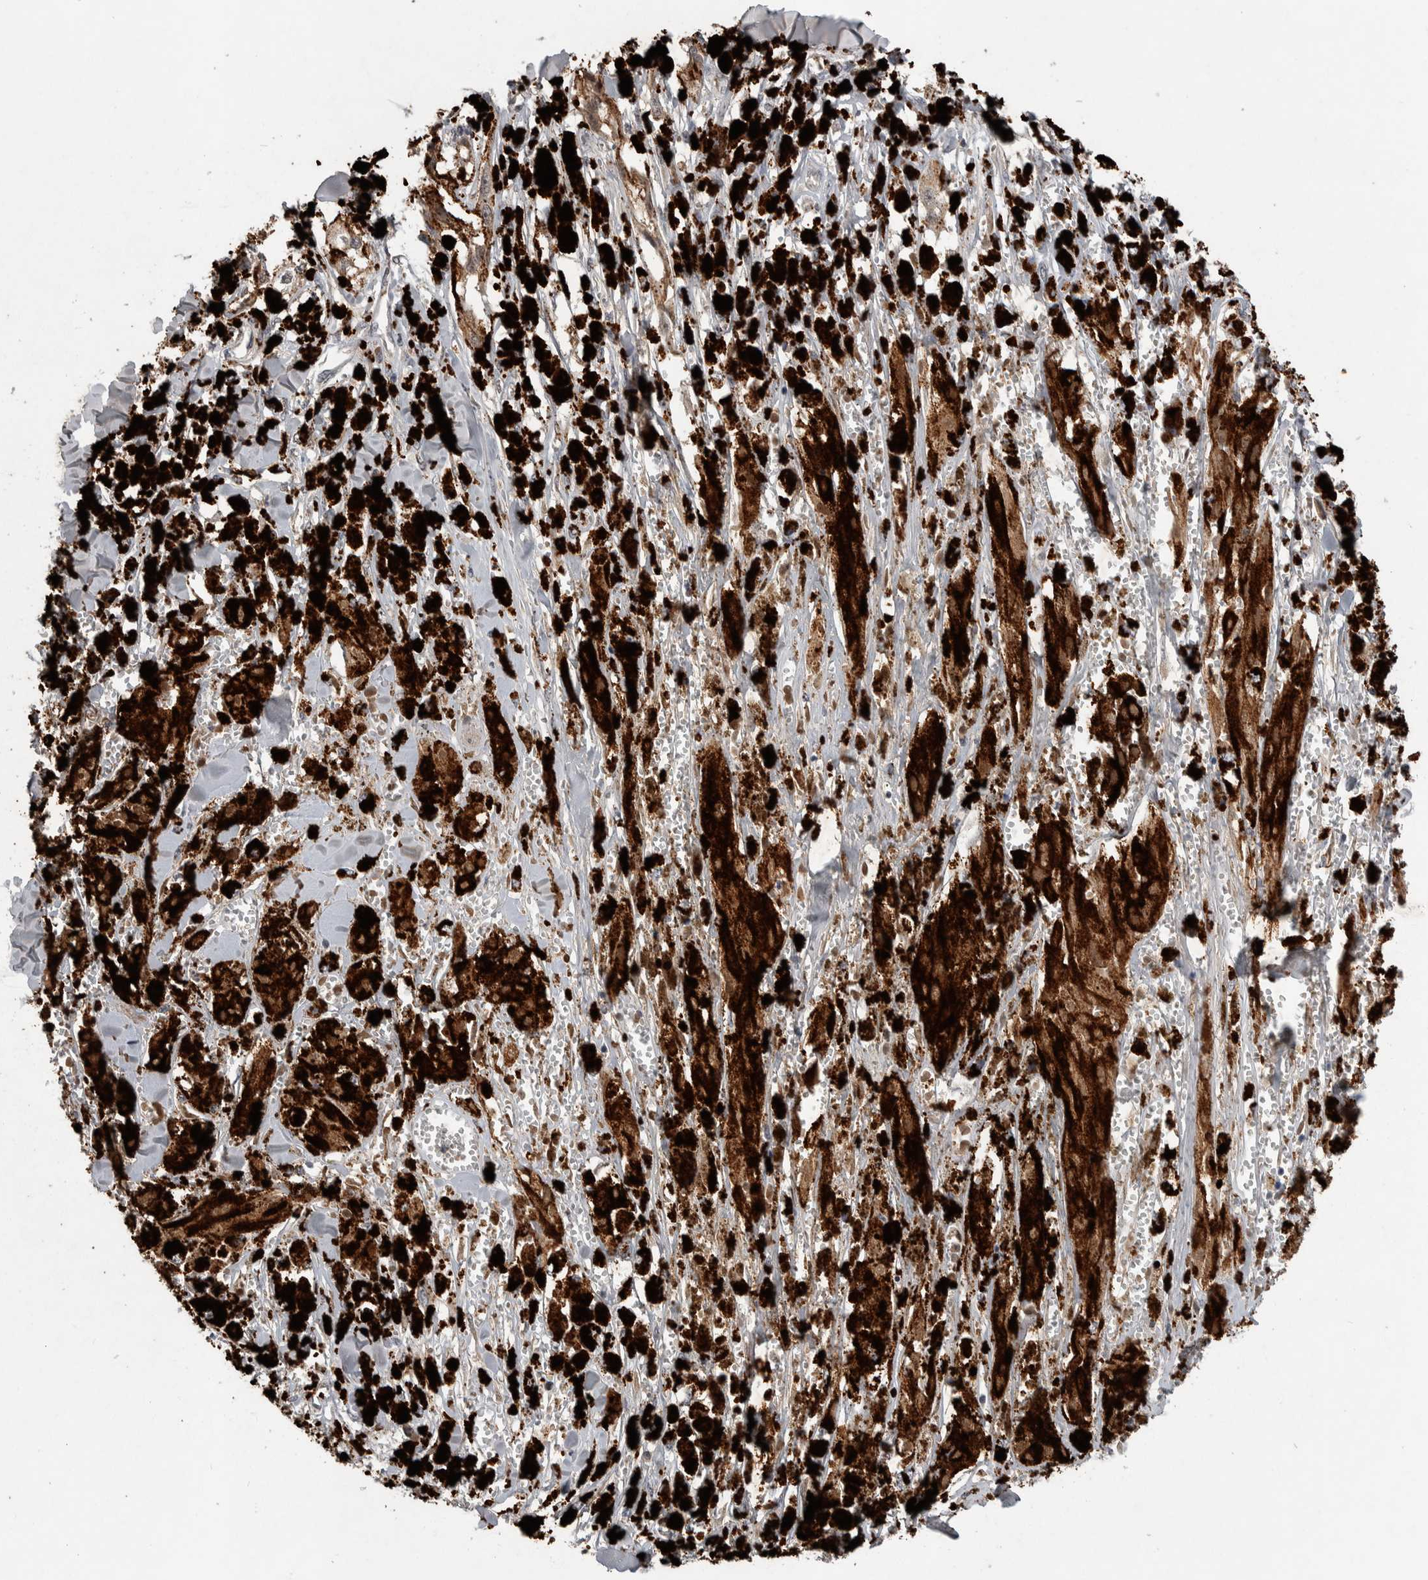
{"staining": {"intensity": "negative", "quantity": "none", "location": "none"}, "tissue": "melanoma", "cell_type": "Tumor cells", "image_type": "cancer", "snomed": [{"axis": "morphology", "description": "Malignant melanoma, NOS"}, {"axis": "topography", "description": "Skin"}], "caption": "The image demonstrates no staining of tumor cells in malignant melanoma. Brightfield microscopy of immunohistochemistry (IHC) stained with DAB (3,3'-diaminobenzidine) (brown) and hematoxylin (blue), captured at high magnification.", "gene": "CHRM3", "patient": {"sex": "male", "age": 88}}